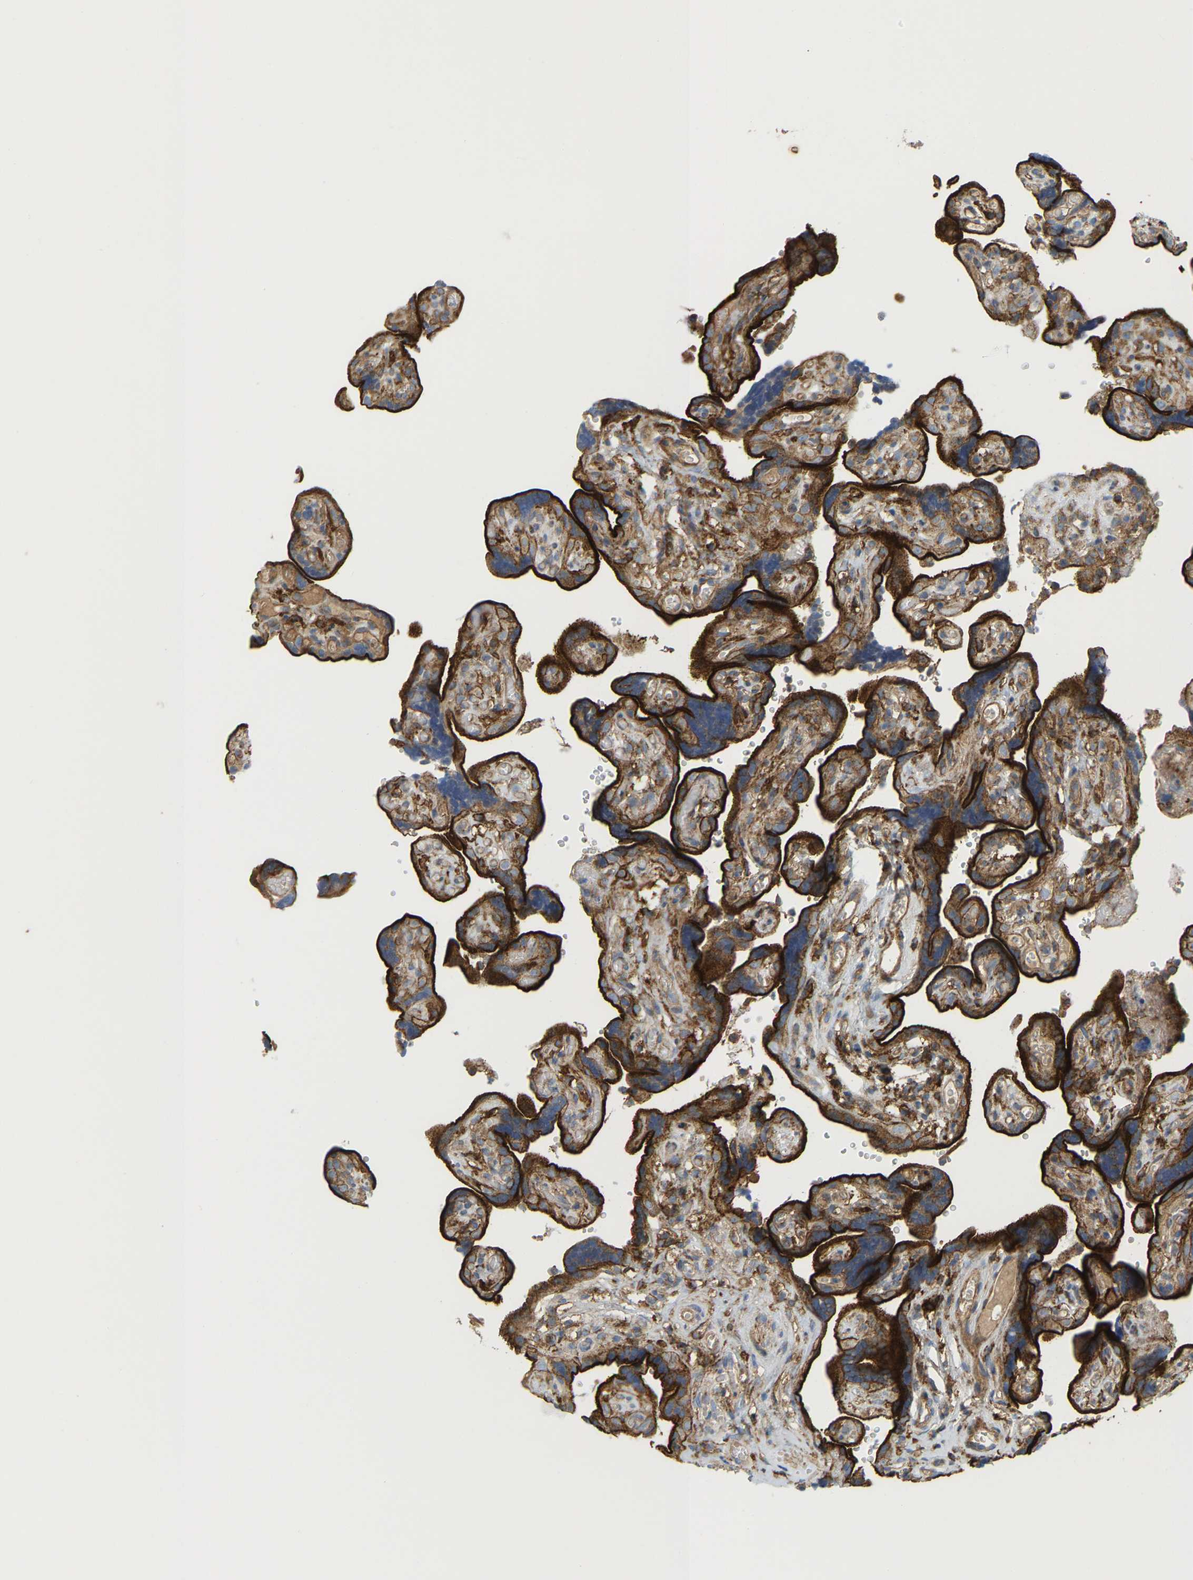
{"staining": {"intensity": "moderate", "quantity": "25%-75%", "location": "cytoplasmic/membranous"}, "tissue": "placenta", "cell_type": "Decidual cells", "image_type": "normal", "snomed": [{"axis": "morphology", "description": "Normal tissue, NOS"}, {"axis": "topography", "description": "Placenta"}], "caption": "A micrograph of human placenta stained for a protein shows moderate cytoplasmic/membranous brown staining in decidual cells.", "gene": "PICALM", "patient": {"sex": "female", "age": 30}}